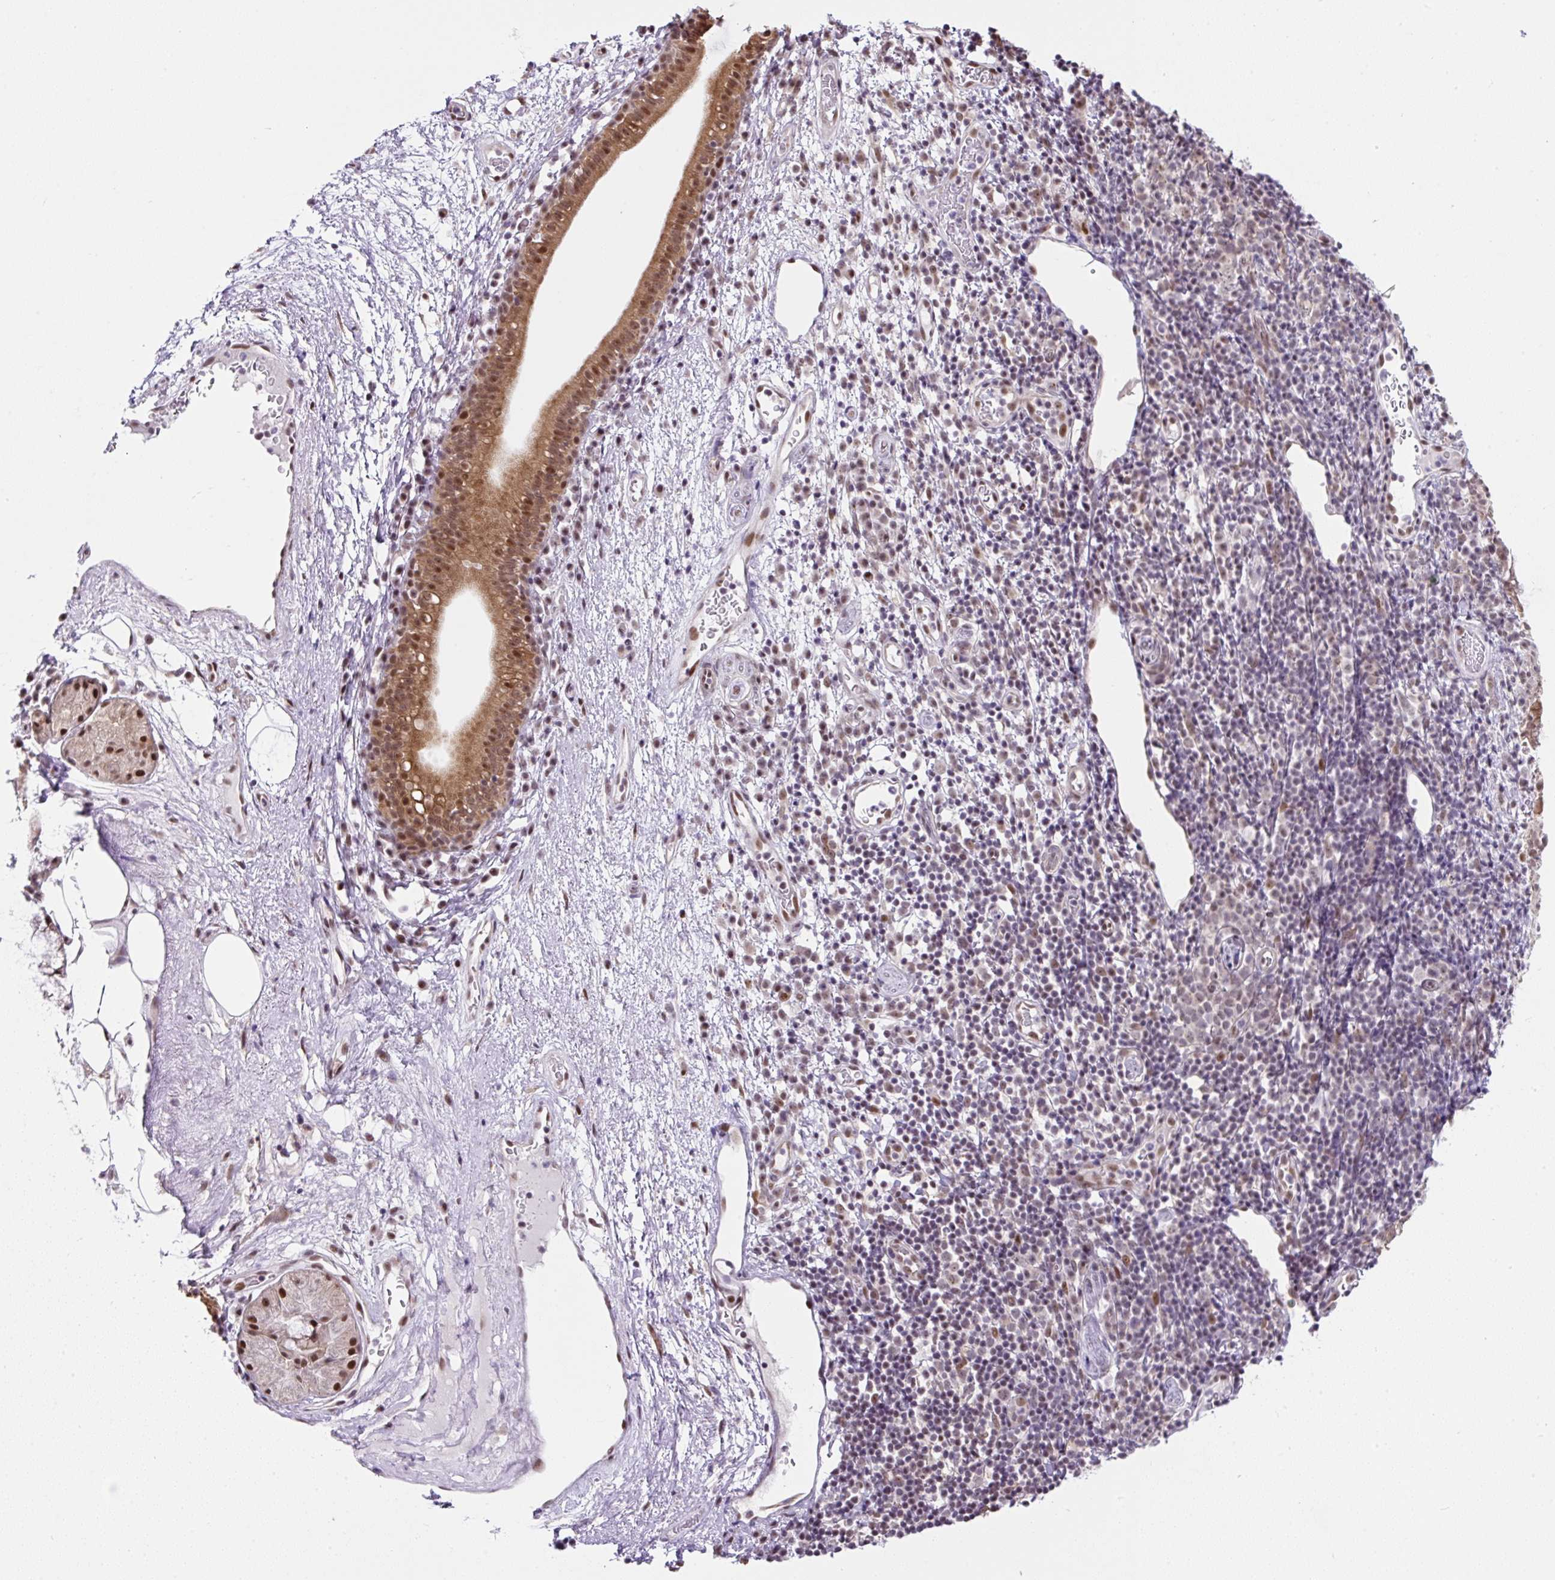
{"staining": {"intensity": "strong", "quantity": ">75%", "location": "cytoplasmic/membranous,nuclear"}, "tissue": "nasopharynx", "cell_type": "Respiratory epithelial cells", "image_type": "normal", "snomed": [{"axis": "morphology", "description": "Normal tissue, NOS"}, {"axis": "topography", "description": "Lymph node"}, {"axis": "topography", "description": "Cartilage tissue"}, {"axis": "topography", "description": "Nasopharynx"}], "caption": "About >75% of respiratory epithelial cells in benign nasopharynx exhibit strong cytoplasmic/membranous,nuclear protein expression as visualized by brown immunohistochemical staining.", "gene": "TAF1A", "patient": {"sex": "male", "age": 63}}